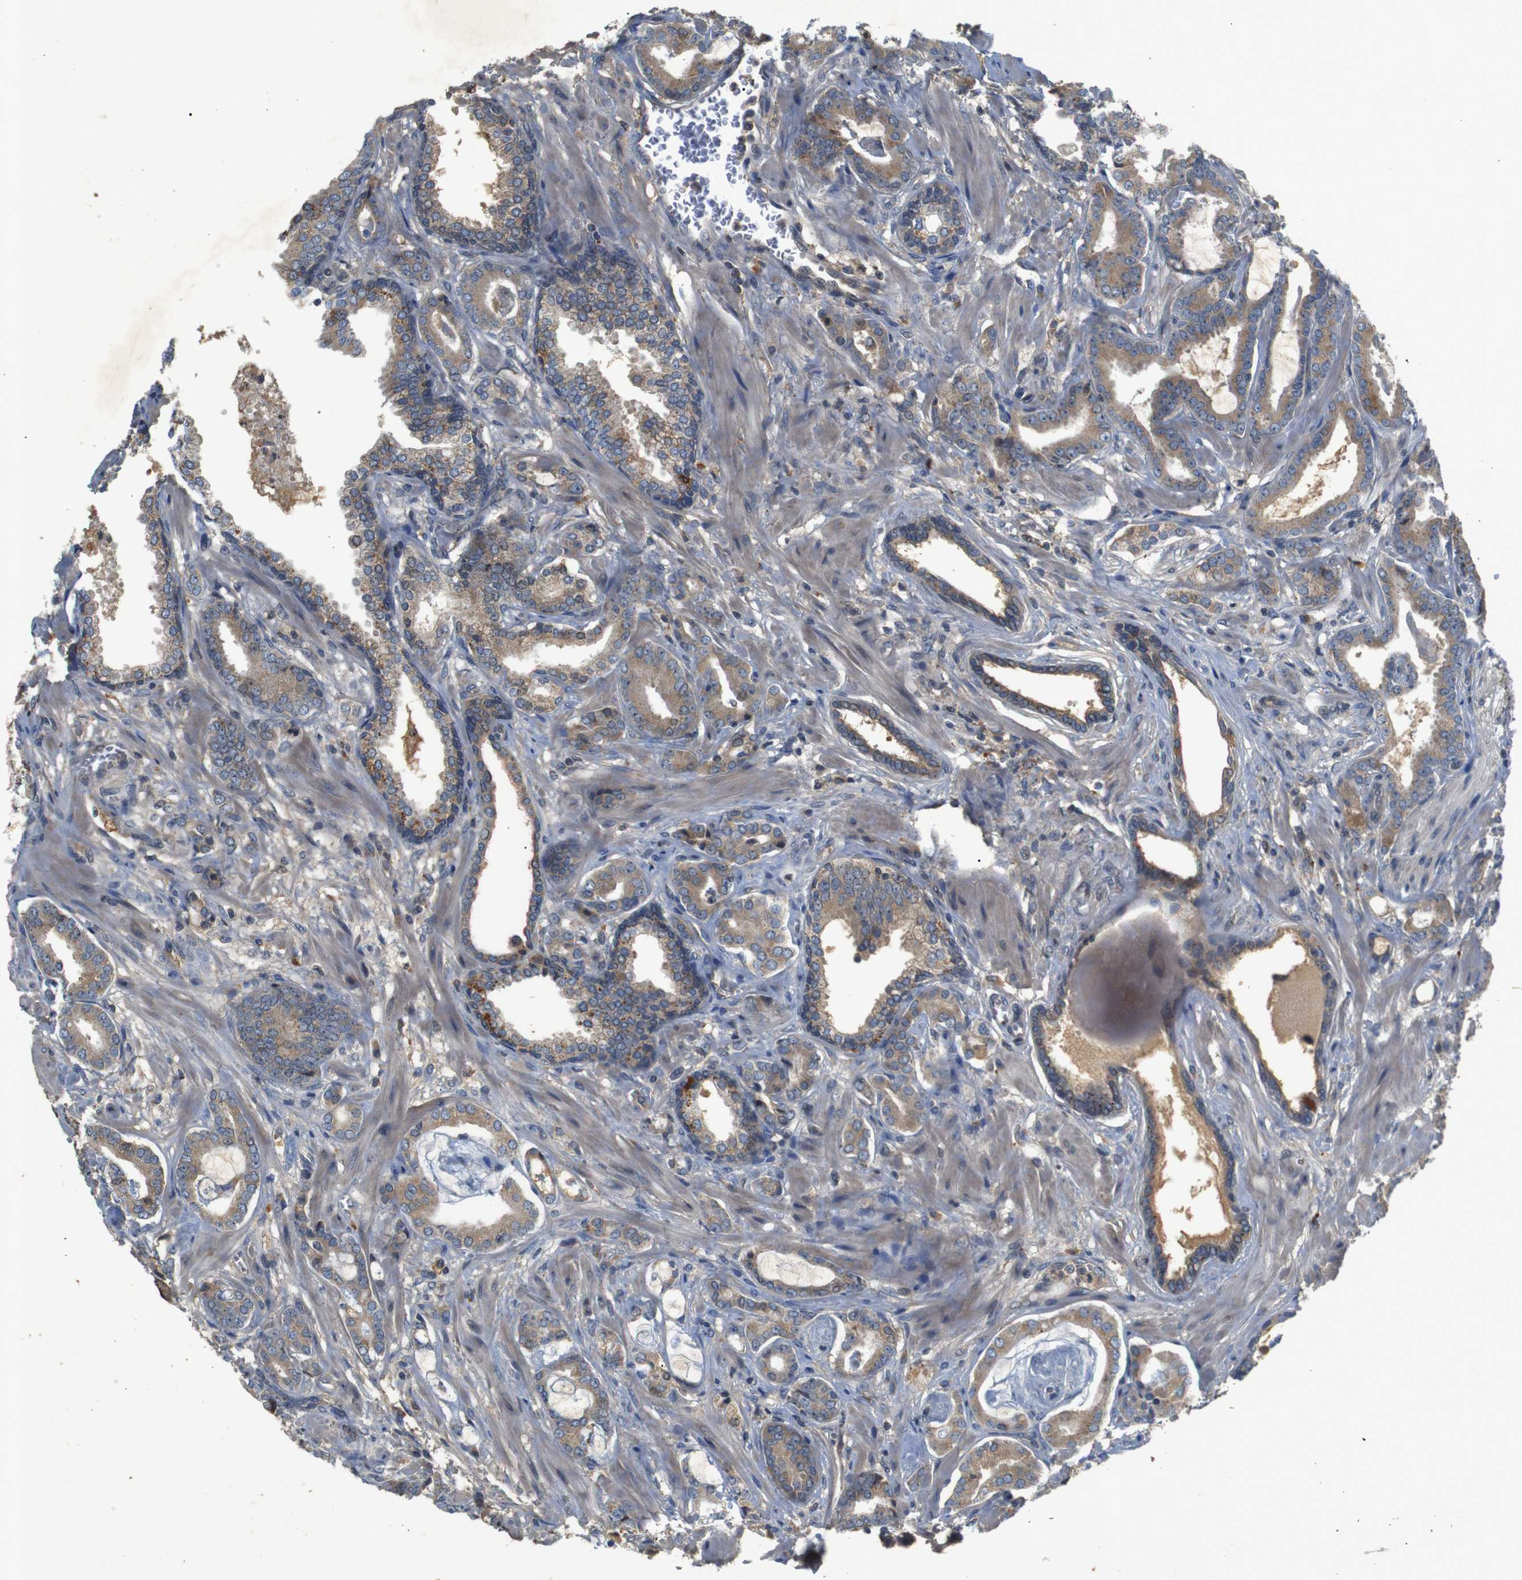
{"staining": {"intensity": "moderate", "quantity": ">75%", "location": "cytoplasmic/membranous"}, "tissue": "prostate cancer", "cell_type": "Tumor cells", "image_type": "cancer", "snomed": [{"axis": "morphology", "description": "Adenocarcinoma, Low grade"}, {"axis": "topography", "description": "Prostate"}], "caption": "IHC (DAB) staining of prostate adenocarcinoma (low-grade) demonstrates moderate cytoplasmic/membranous protein expression in about >75% of tumor cells.", "gene": "PTPN1", "patient": {"sex": "male", "age": 53}}